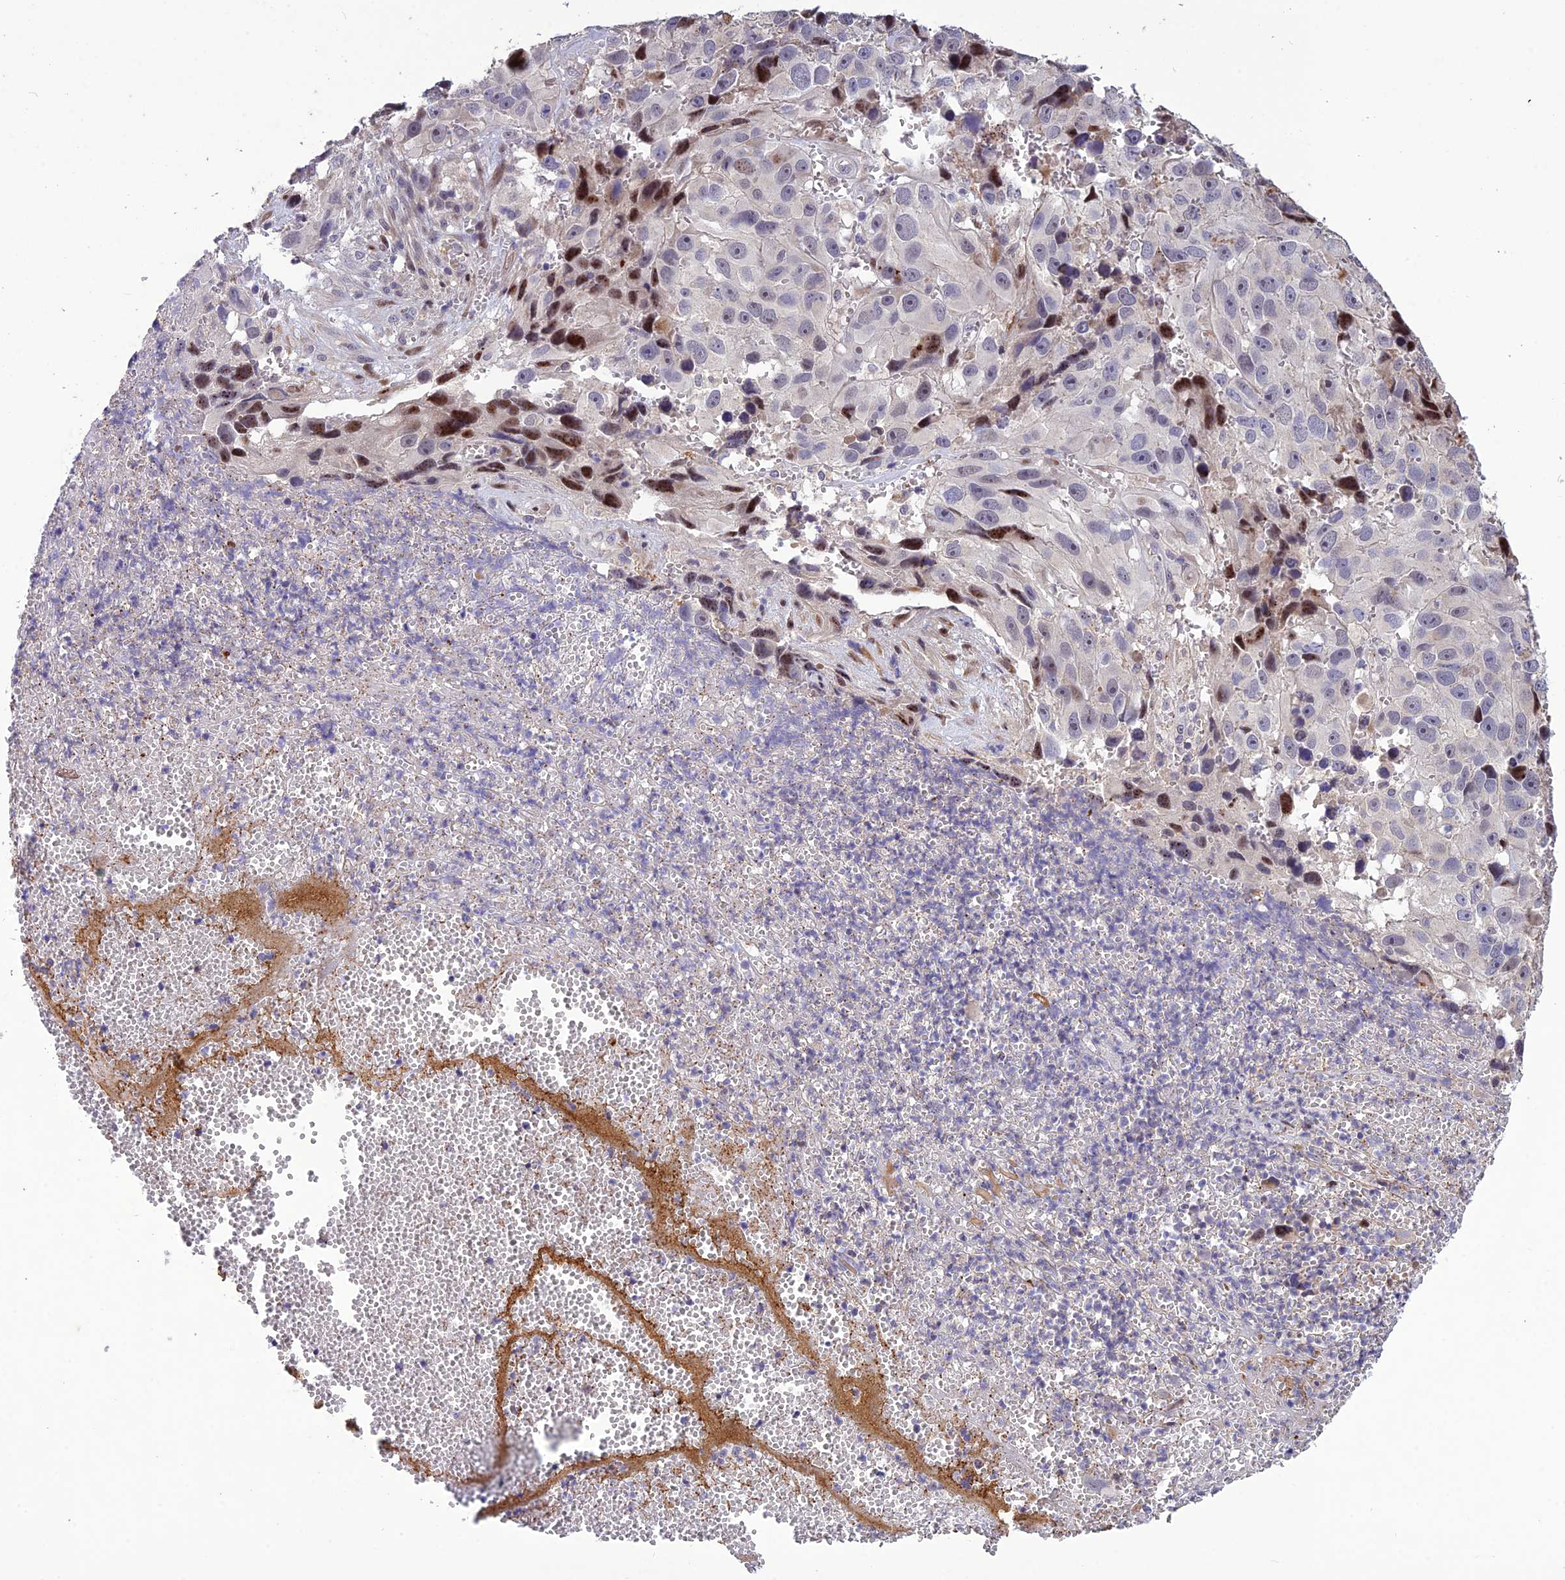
{"staining": {"intensity": "strong", "quantity": "<25%", "location": "nuclear"}, "tissue": "melanoma", "cell_type": "Tumor cells", "image_type": "cancer", "snomed": [{"axis": "morphology", "description": "Malignant melanoma, NOS"}, {"axis": "topography", "description": "Skin"}], "caption": "DAB (3,3'-diaminobenzidine) immunohistochemical staining of human malignant melanoma displays strong nuclear protein expression in approximately <25% of tumor cells.", "gene": "SPG21", "patient": {"sex": "male", "age": 84}}